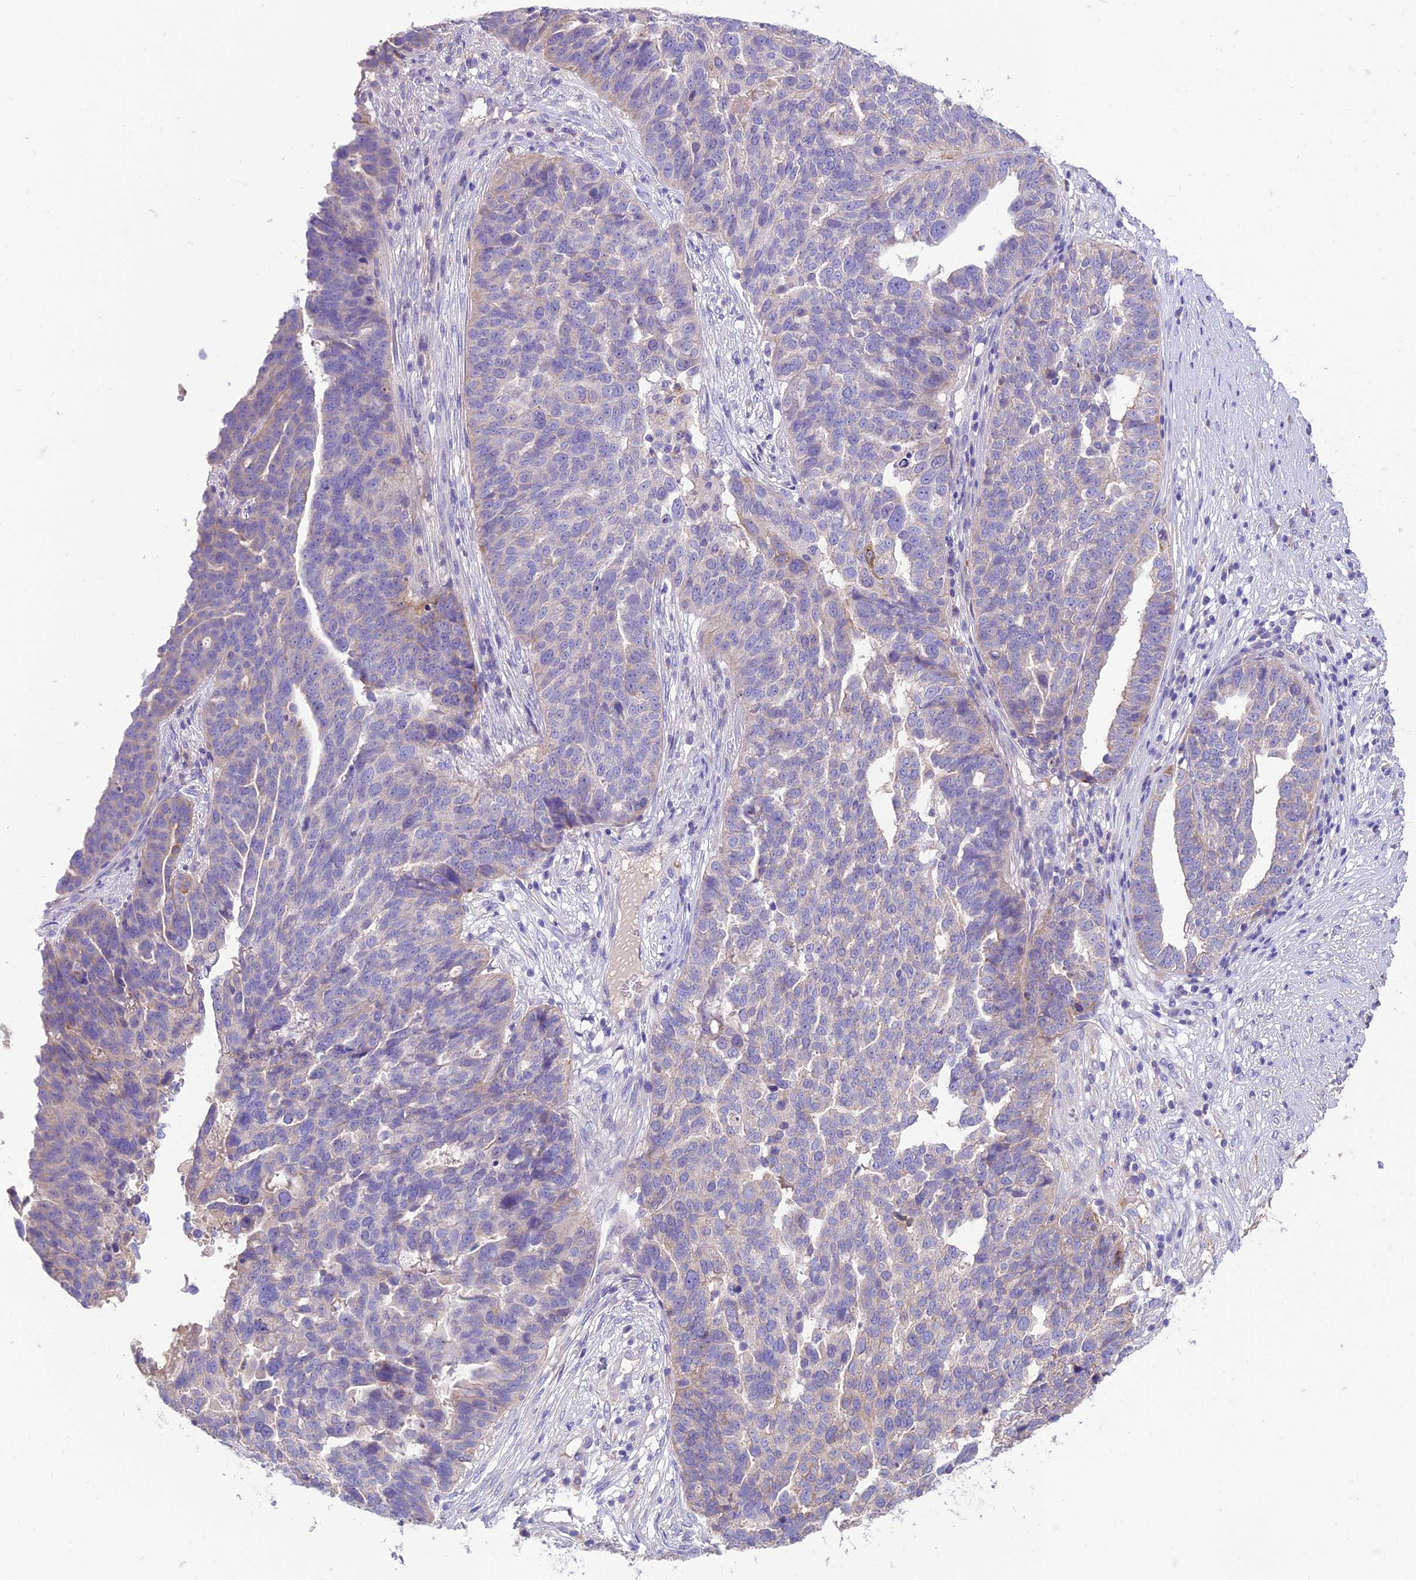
{"staining": {"intensity": "weak", "quantity": "<25%", "location": "cytoplasmic/membranous"}, "tissue": "ovarian cancer", "cell_type": "Tumor cells", "image_type": "cancer", "snomed": [{"axis": "morphology", "description": "Cystadenocarcinoma, serous, NOS"}, {"axis": "topography", "description": "Ovary"}], "caption": "Immunohistochemical staining of serous cystadenocarcinoma (ovarian) reveals no significant positivity in tumor cells.", "gene": "SFT2D2", "patient": {"sex": "female", "age": 59}}